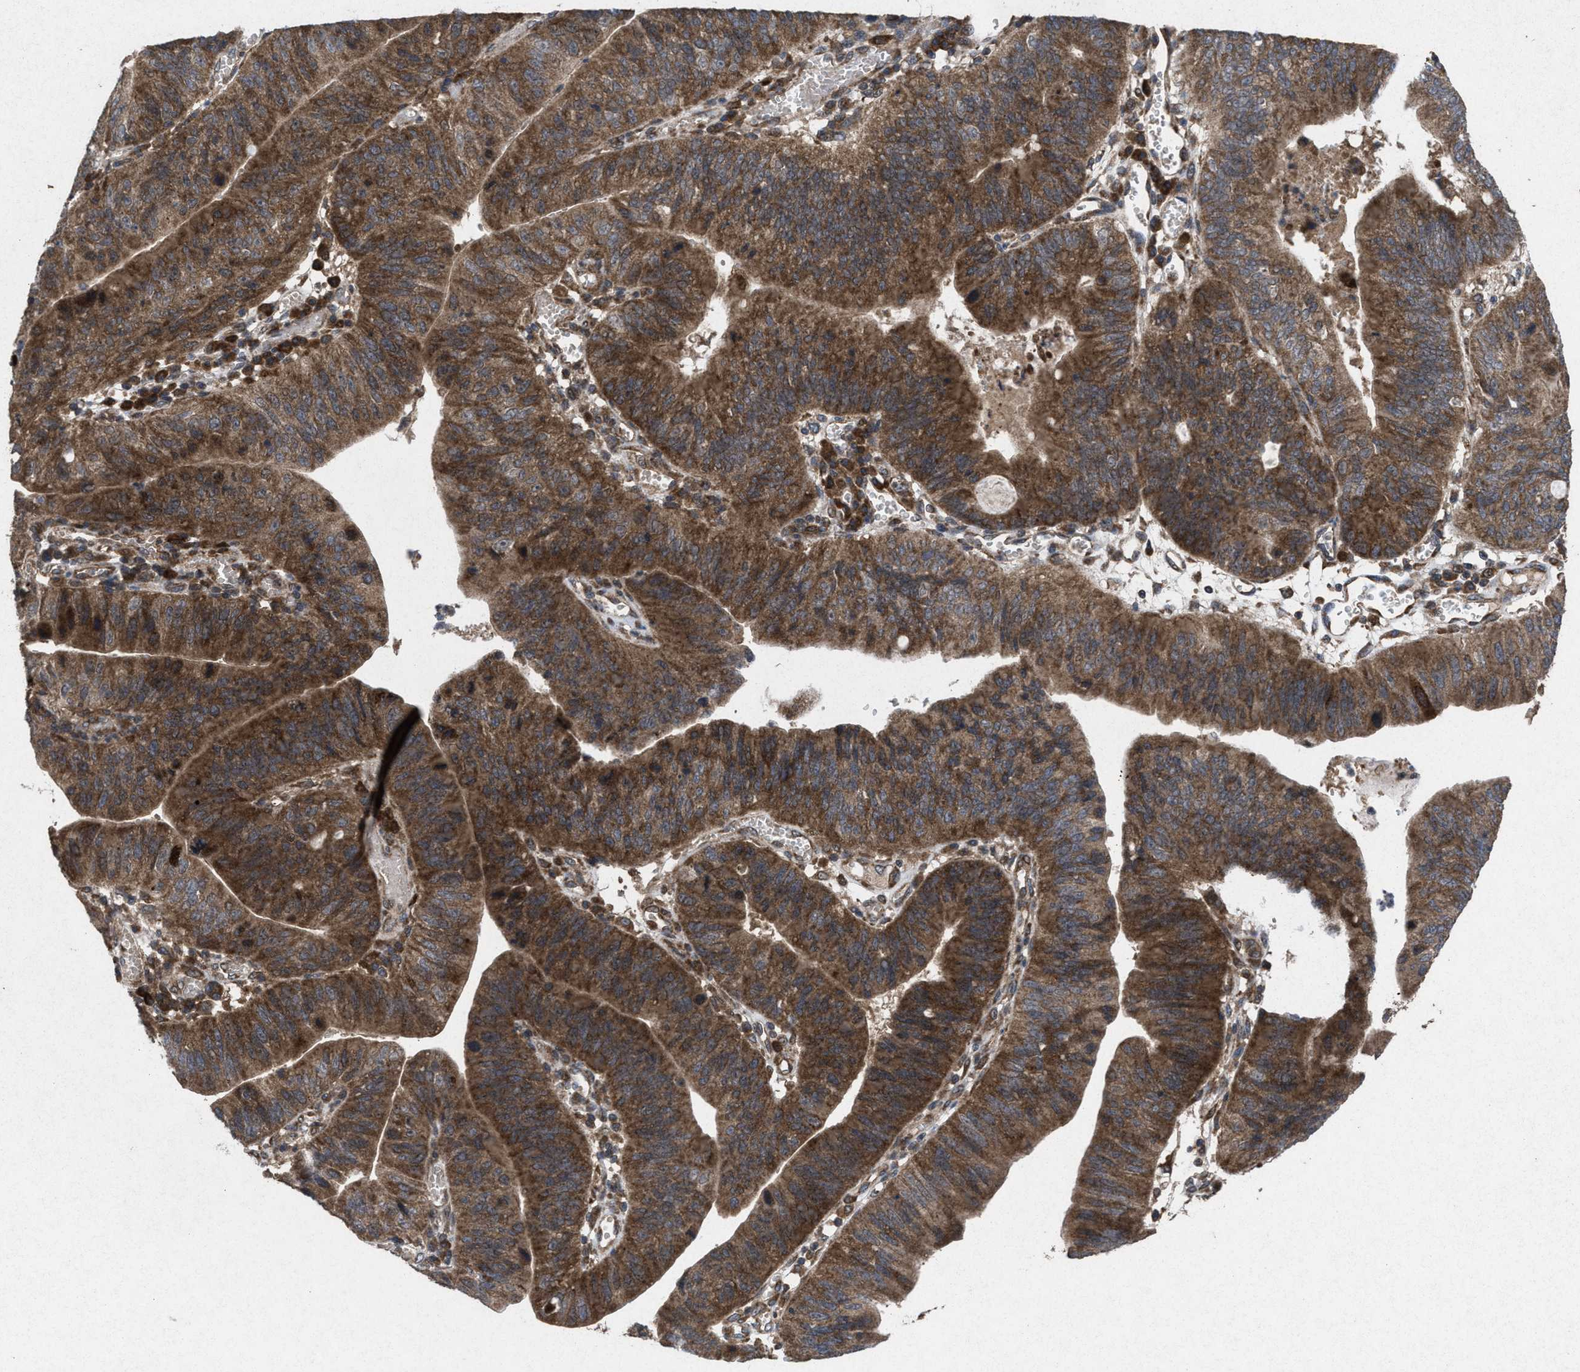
{"staining": {"intensity": "moderate", "quantity": ">75%", "location": "cytoplasmic/membranous"}, "tissue": "stomach cancer", "cell_type": "Tumor cells", "image_type": "cancer", "snomed": [{"axis": "morphology", "description": "Adenocarcinoma, NOS"}, {"axis": "topography", "description": "Stomach"}], "caption": "Stomach cancer stained with a protein marker reveals moderate staining in tumor cells.", "gene": "MSI2", "patient": {"sex": "male", "age": 59}}